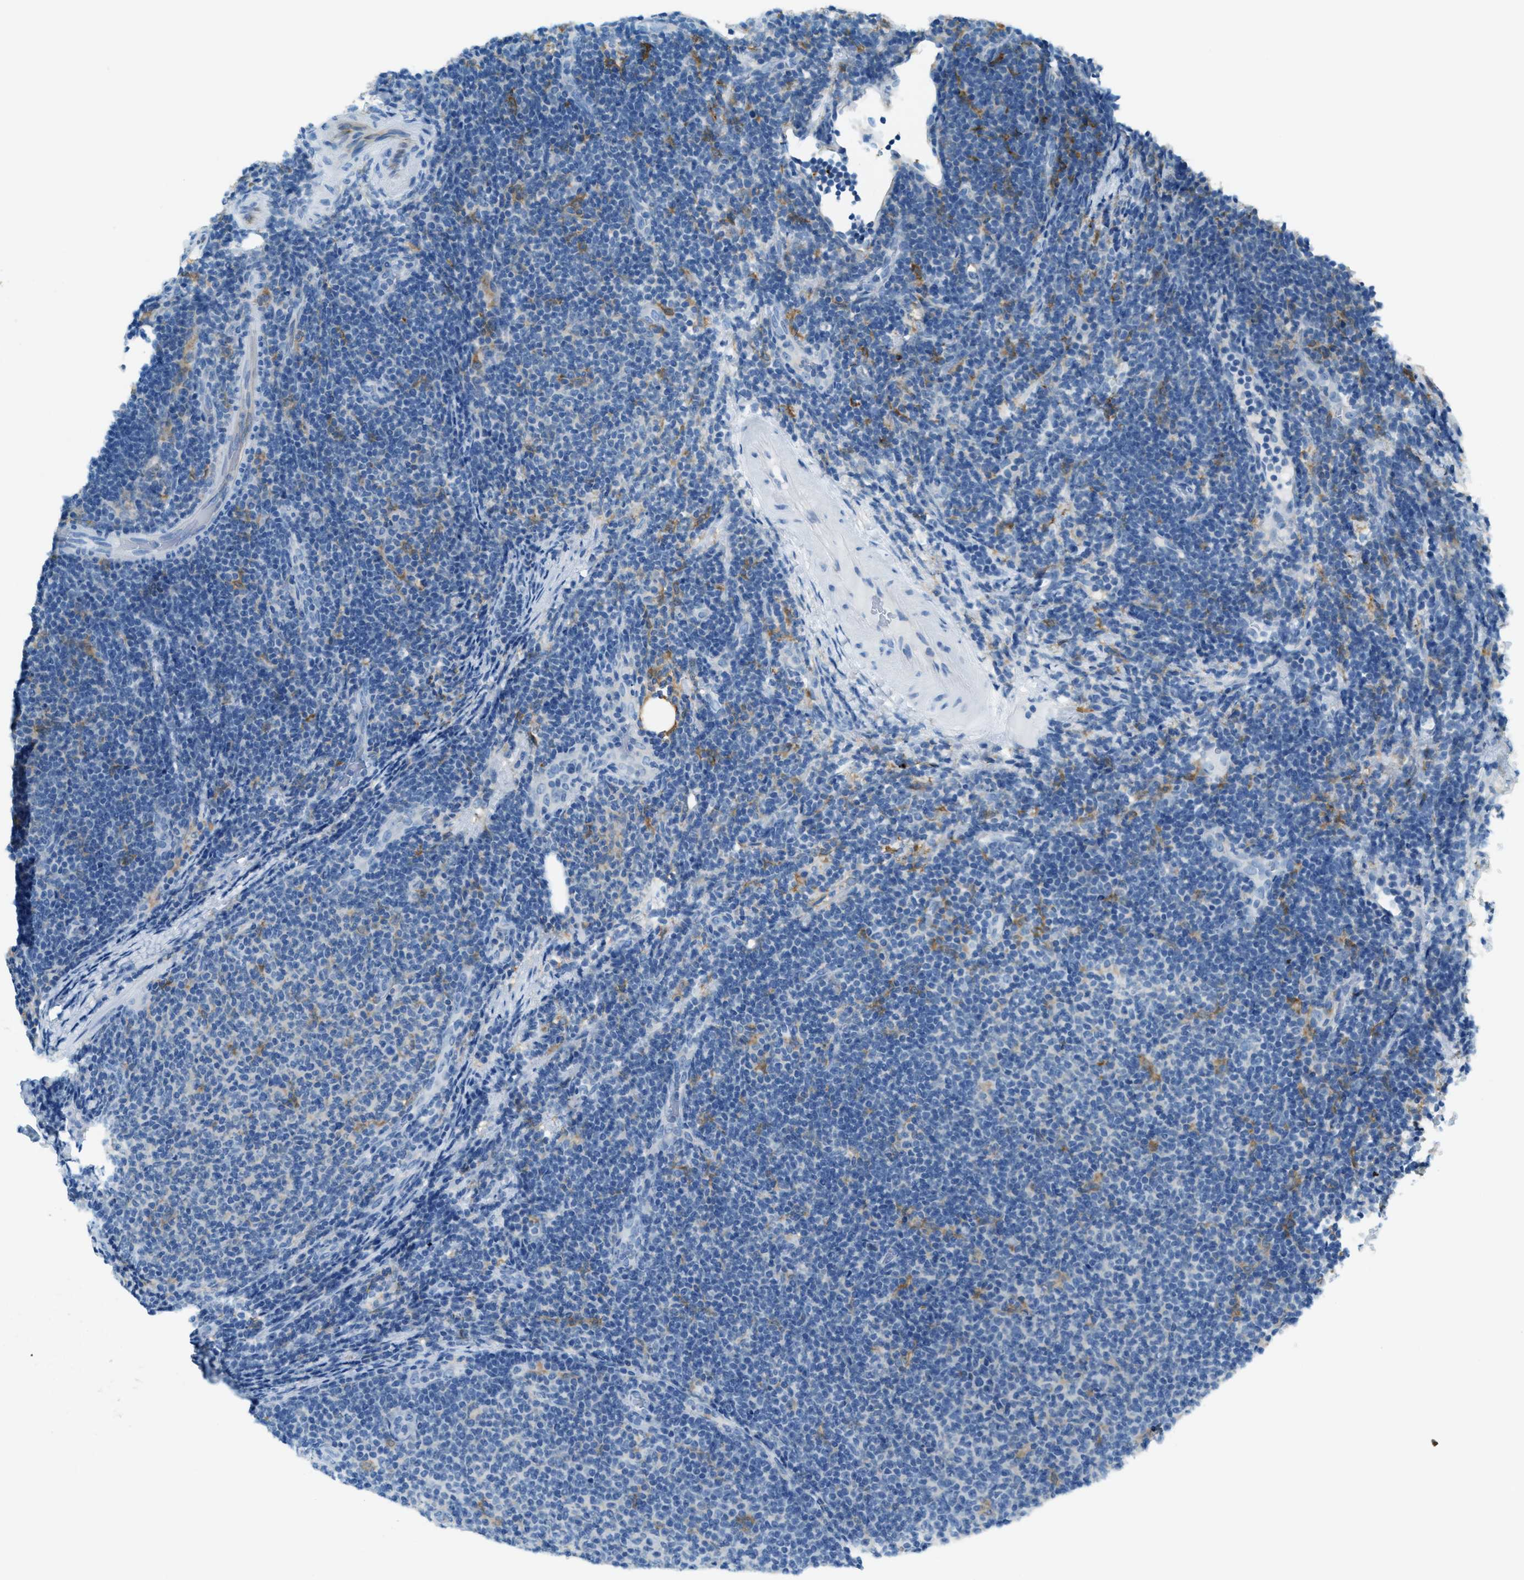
{"staining": {"intensity": "negative", "quantity": "none", "location": "none"}, "tissue": "lymphoma", "cell_type": "Tumor cells", "image_type": "cancer", "snomed": [{"axis": "morphology", "description": "Malignant lymphoma, non-Hodgkin's type, Low grade"}, {"axis": "topography", "description": "Lymph node"}], "caption": "Low-grade malignant lymphoma, non-Hodgkin's type was stained to show a protein in brown. There is no significant positivity in tumor cells. (Immunohistochemistry, brightfield microscopy, high magnification).", "gene": "MATCAP2", "patient": {"sex": "male", "age": 66}}